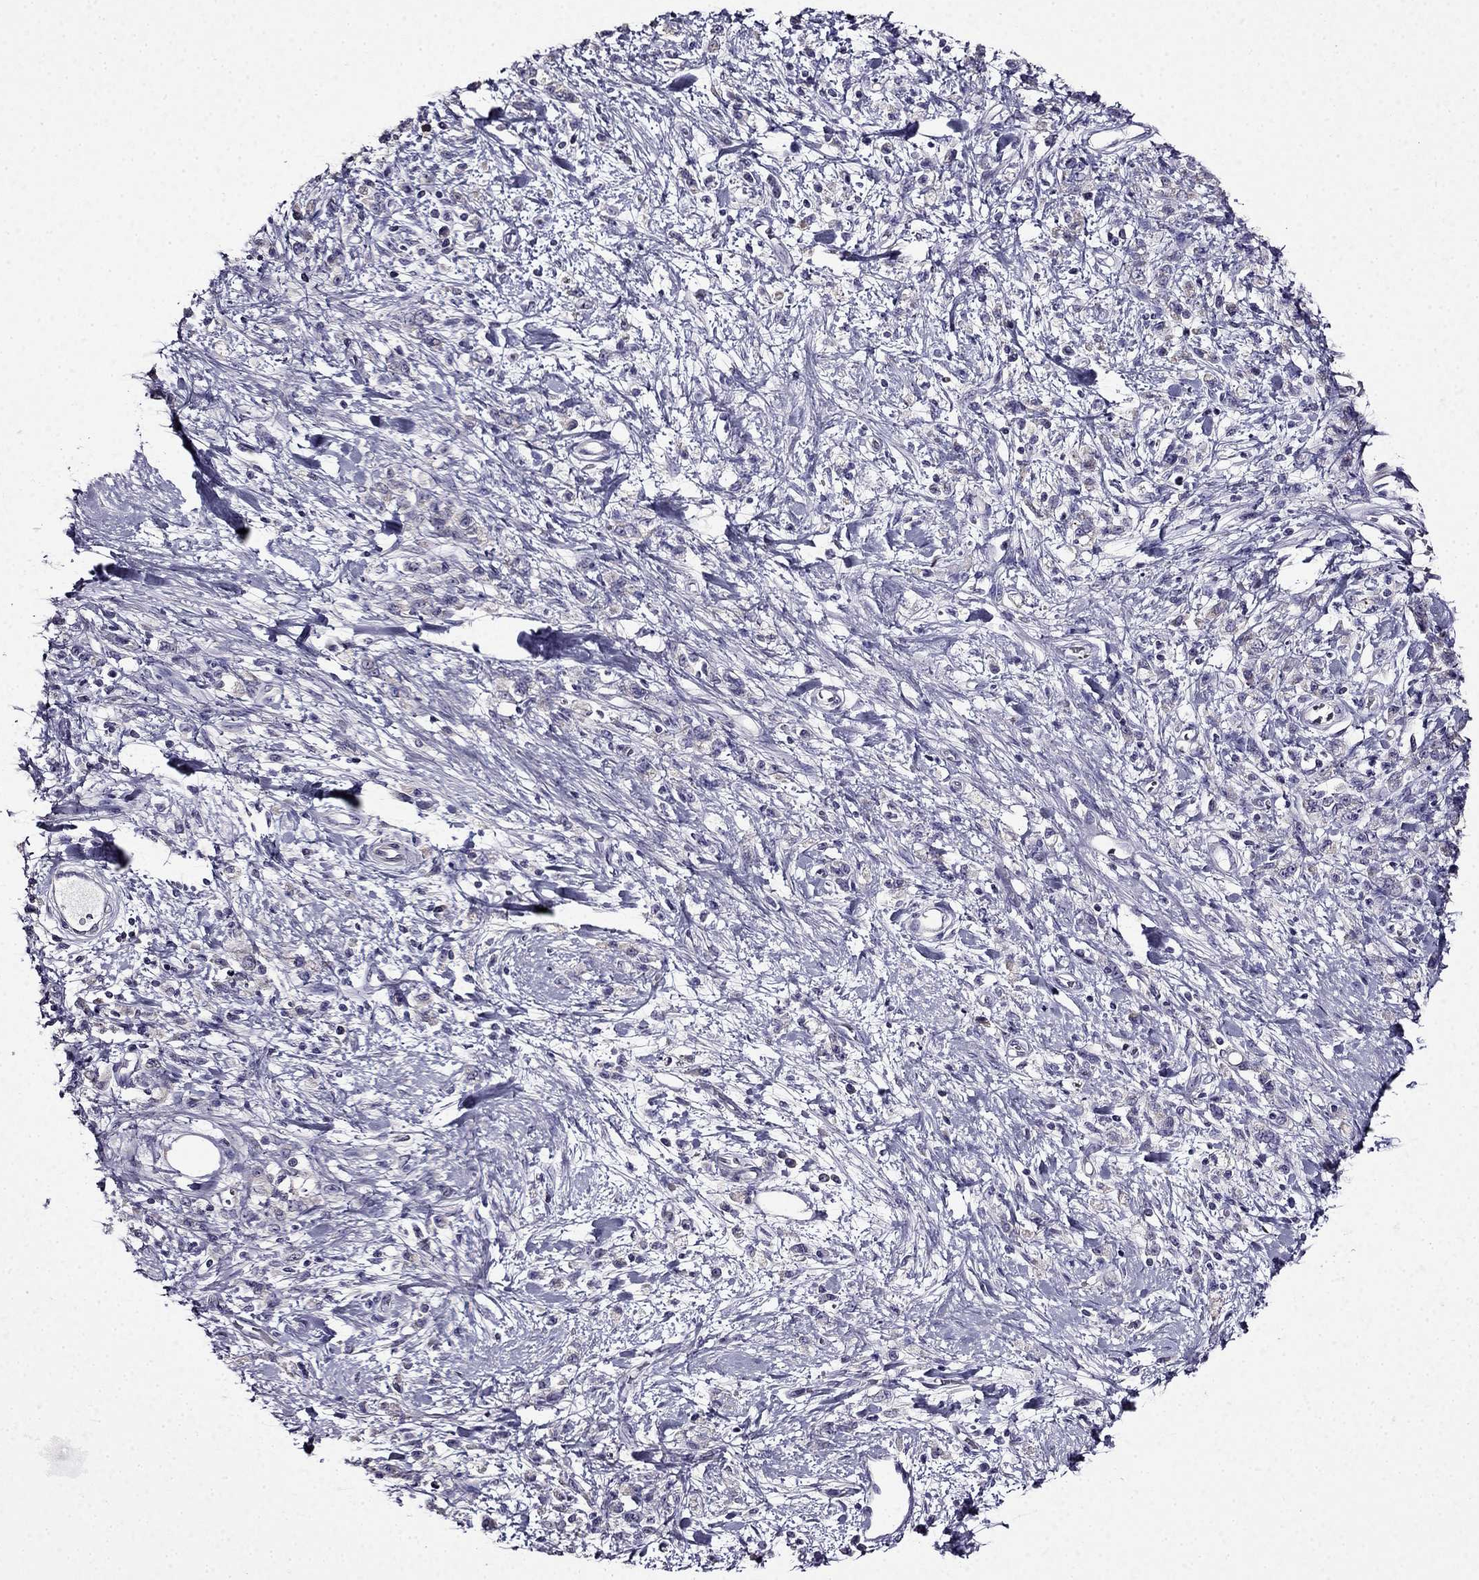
{"staining": {"intensity": "negative", "quantity": "none", "location": "none"}, "tissue": "stomach cancer", "cell_type": "Tumor cells", "image_type": "cancer", "snomed": [{"axis": "morphology", "description": "Adenocarcinoma, NOS"}, {"axis": "topography", "description": "Stomach"}], "caption": "High power microscopy image of an immunohistochemistry photomicrograph of stomach adenocarcinoma, revealing no significant expression in tumor cells.", "gene": "TMEM266", "patient": {"sex": "male", "age": 77}}